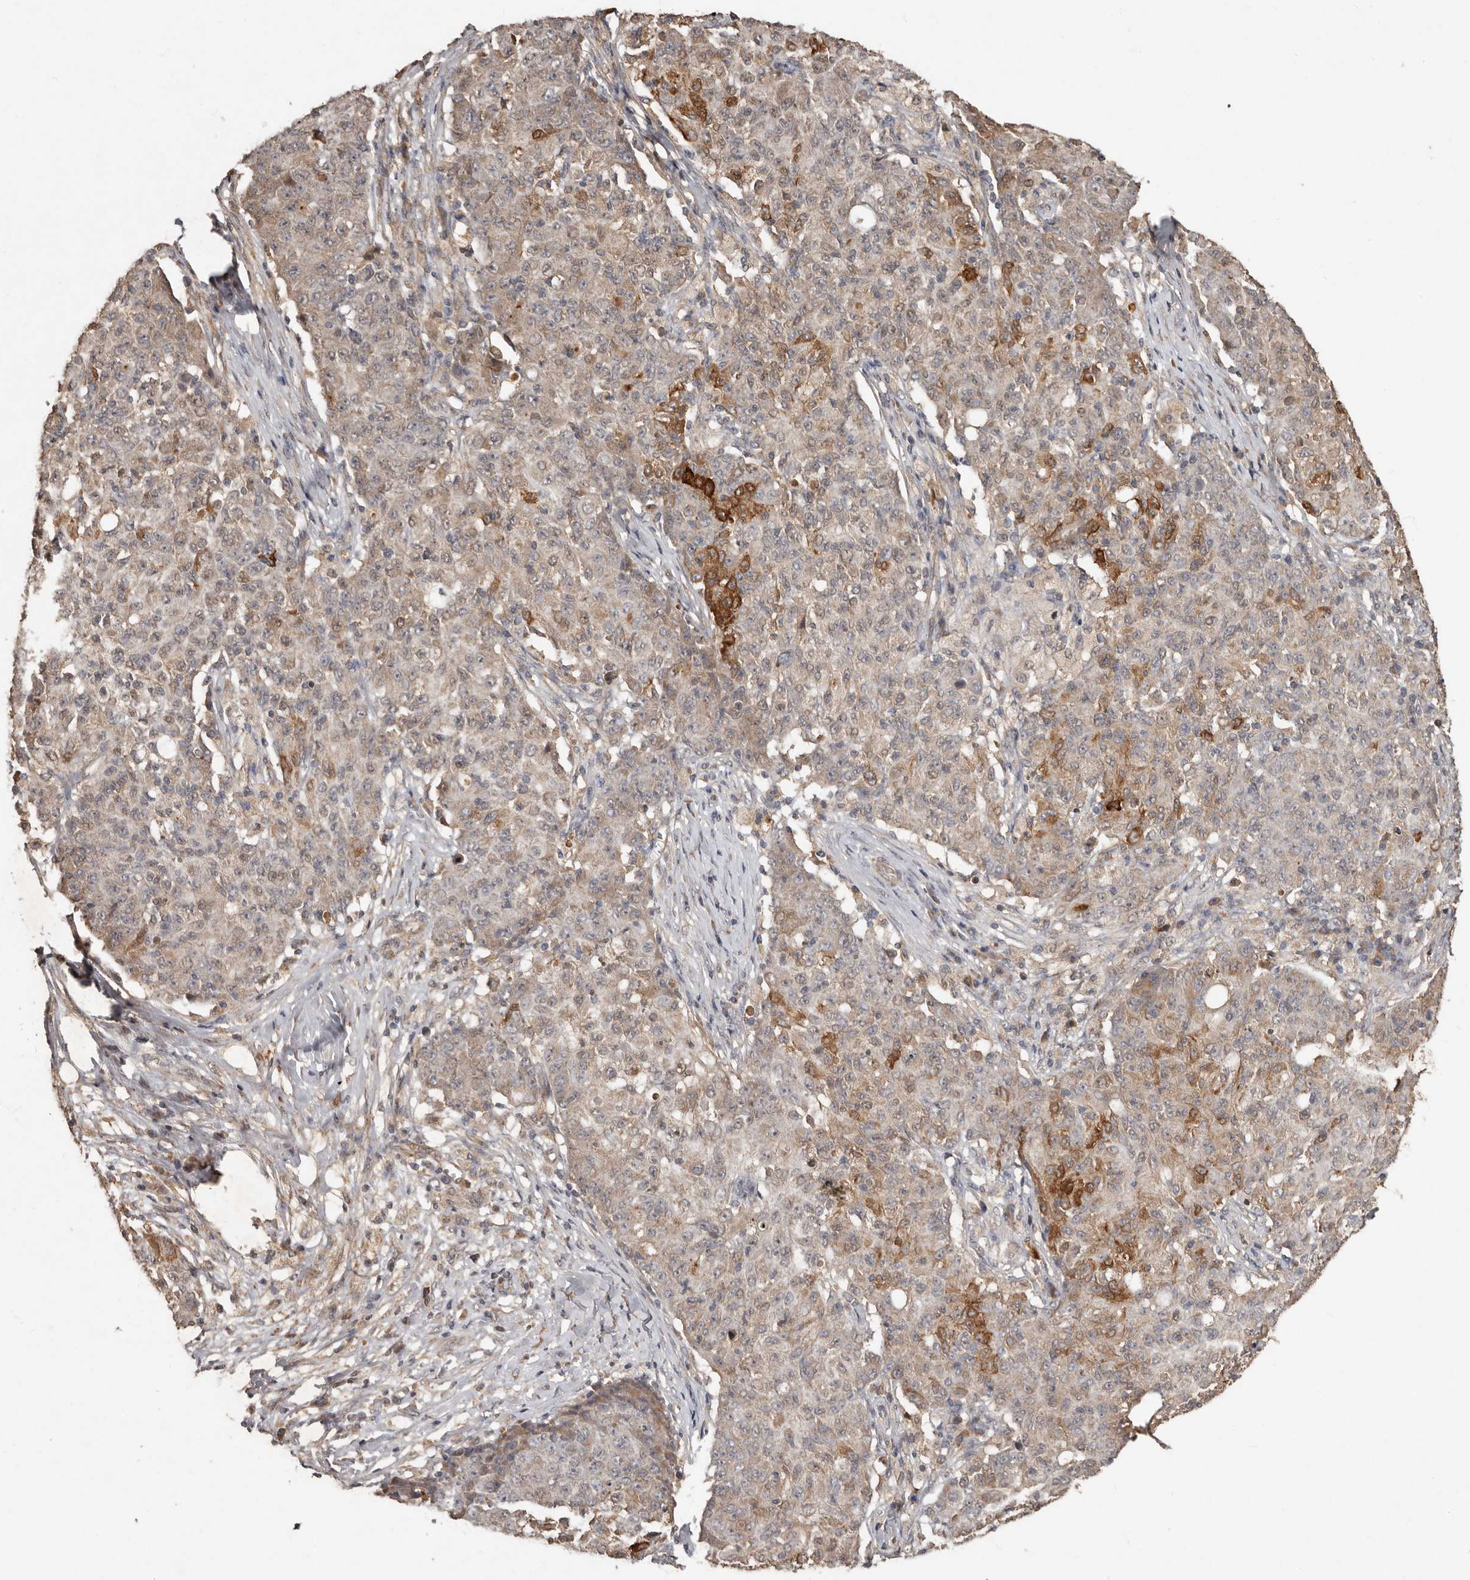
{"staining": {"intensity": "moderate", "quantity": "<25%", "location": "cytoplasmic/membranous"}, "tissue": "ovarian cancer", "cell_type": "Tumor cells", "image_type": "cancer", "snomed": [{"axis": "morphology", "description": "Carcinoma, endometroid"}, {"axis": "topography", "description": "Ovary"}], "caption": "DAB immunohistochemical staining of ovarian cancer displays moderate cytoplasmic/membranous protein staining in about <25% of tumor cells.", "gene": "KIF26B", "patient": {"sex": "female", "age": 42}}